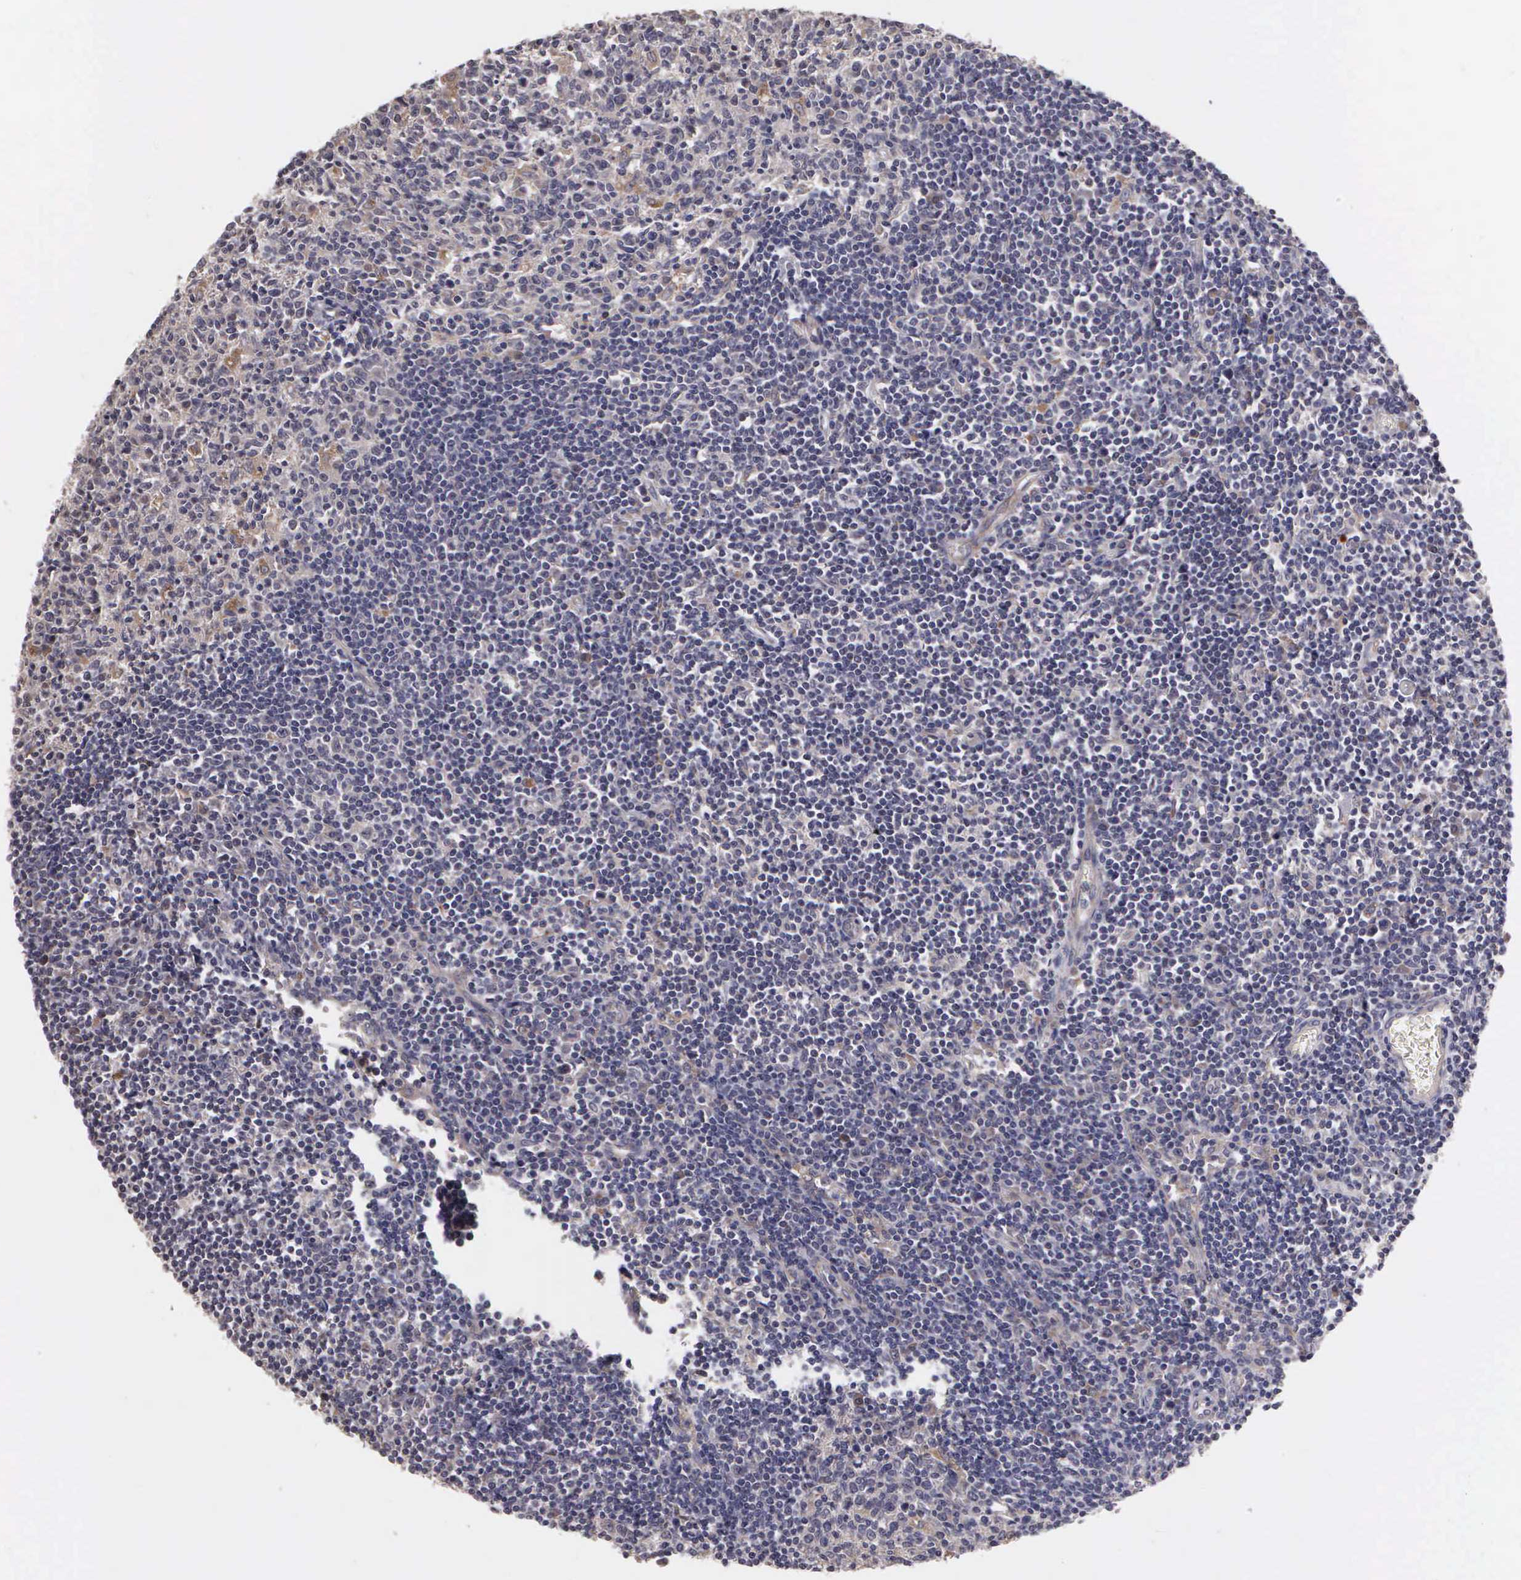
{"staining": {"intensity": "weak", "quantity": "25%-75%", "location": "cytoplasmic/membranous"}, "tissue": "lymph node", "cell_type": "Germinal center cells", "image_type": "normal", "snomed": [{"axis": "morphology", "description": "Normal tissue, NOS"}, {"axis": "topography", "description": "Lymph node"}], "caption": "Immunohistochemistry (IHC) histopathology image of benign lymph node: lymph node stained using IHC displays low levels of weak protein expression localized specifically in the cytoplasmic/membranous of germinal center cells, appearing as a cytoplasmic/membranous brown color.", "gene": "RTL10", "patient": {"sex": "female", "age": 55}}